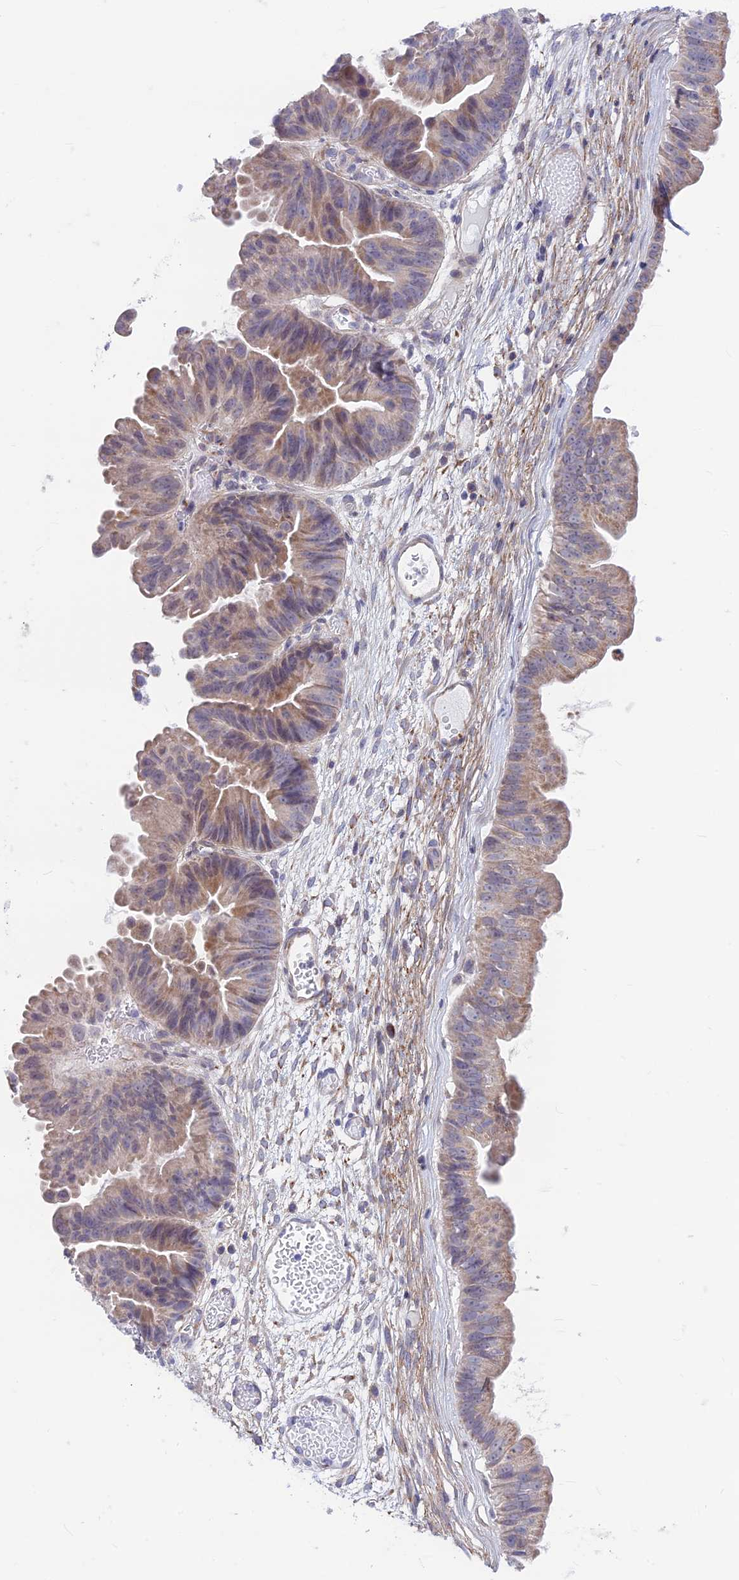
{"staining": {"intensity": "weak", "quantity": "25%-75%", "location": "cytoplasmic/membranous"}, "tissue": "ovarian cancer", "cell_type": "Tumor cells", "image_type": "cancer", "snomed": [{"axis": "morphology", "description": "Cystadenocarcinoma, mucinous, NOS"}, {"axis": "topography", "description": "Ovary"}], "caption": "DAB (3,3'-diaminobenzidine) immunohistochemical staining of human ovarian cancer (mucinous cystadenocarcinoma) shows weak cytoplasmic/membranous protein positivity in about 25%-75% of tumor cells.", "gene": "PLAC9", "patient": {"sex": "female", "age": 61}}